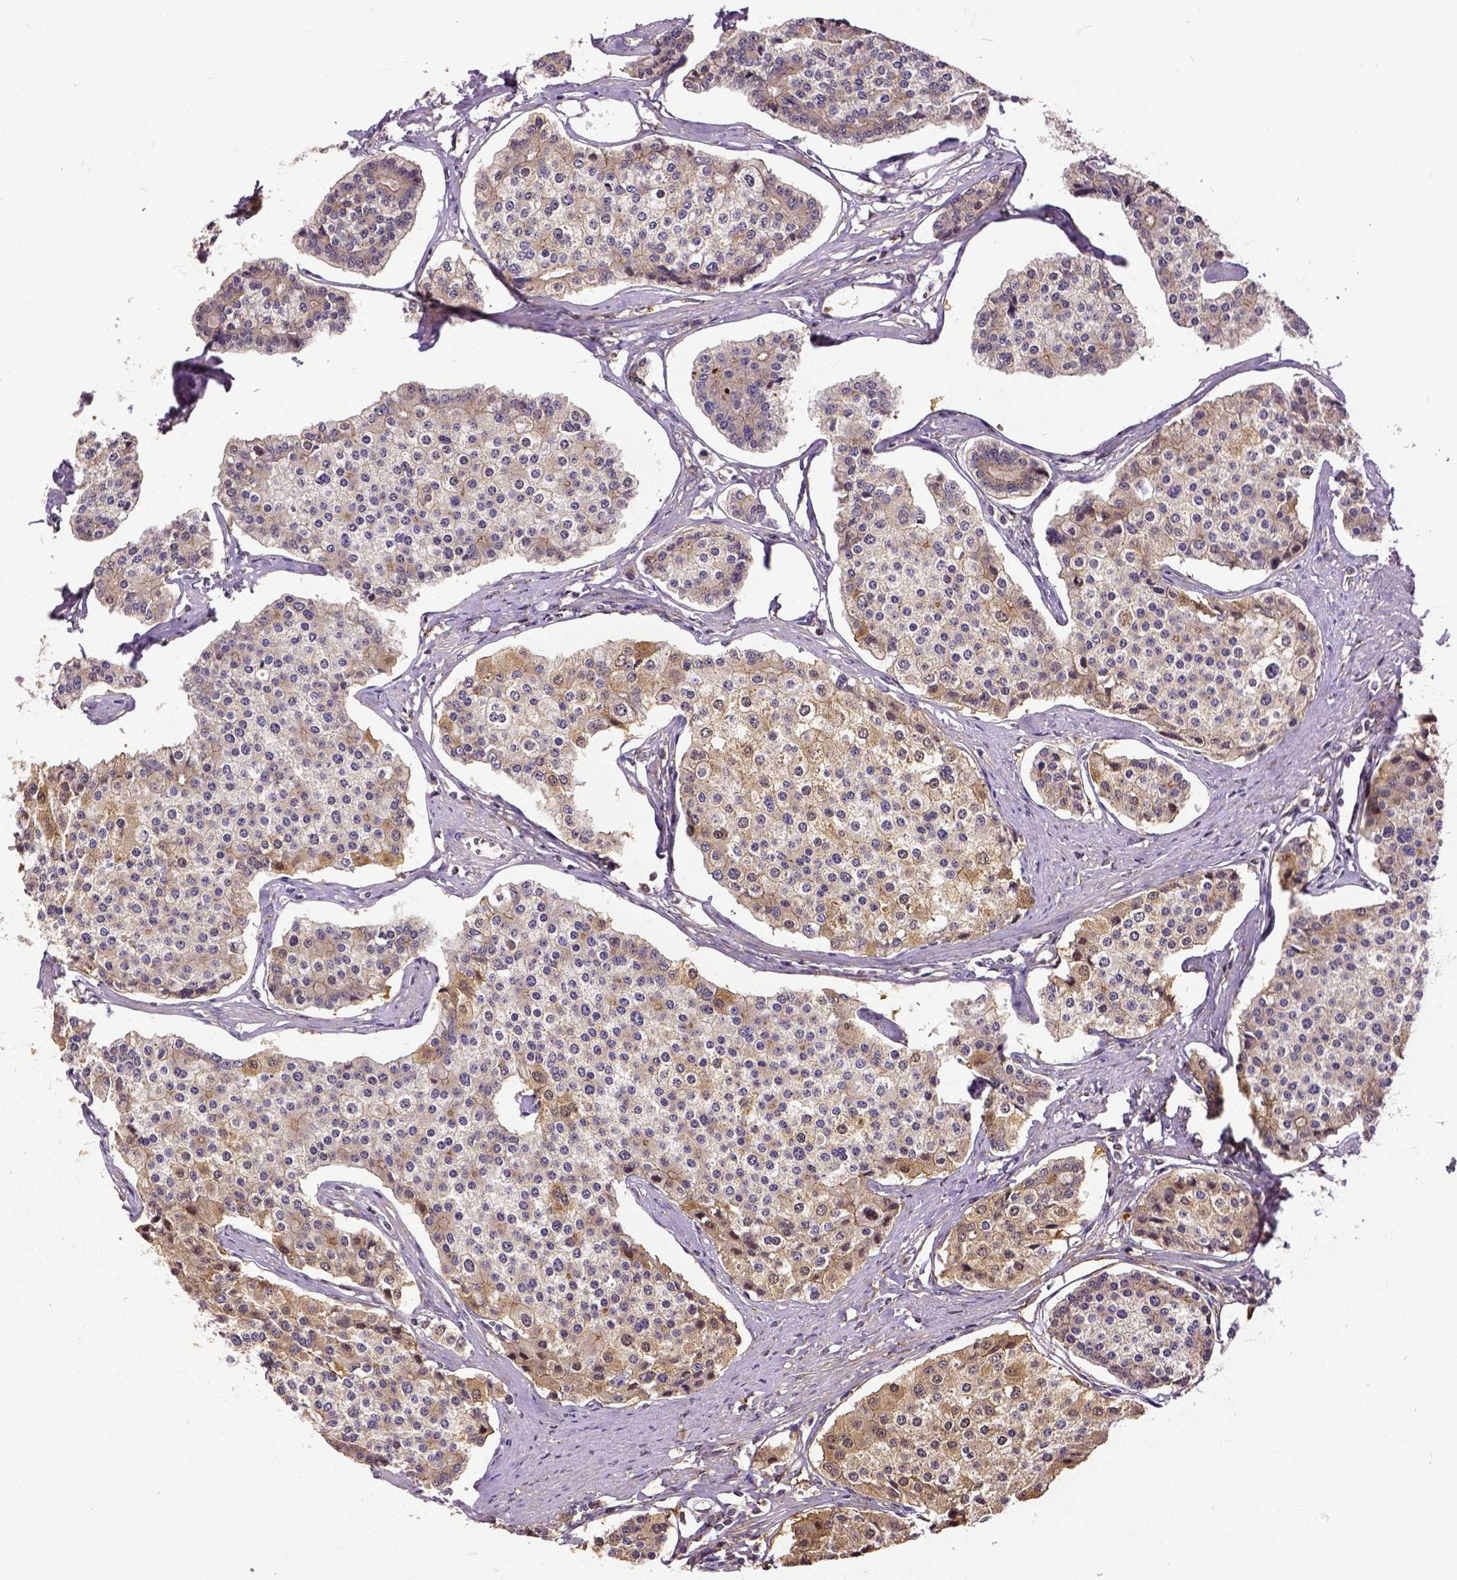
{"staining": {"intensity": "moderate", "quantity": "25%-75%", "location": "cytoplasmic/membranous"}, "tissue": "carcinoid", "cell_type": "Tumor cells", "image_type": "cancer", "snomed": [{"axis": "morphology", "description": "Carcinoid, malignant, NOS"}, {"axis": "topography", "description": "Small intestine"}], "caption": "About 25%-75% of tumor cells in human carcinoid (malignant) reveal moderate cytoplasmic/membranous protein positivity as visualized by brown immunohistochemical staining.", "gene": "DICER1", "patient": {"sex": "female", "age": 65}}